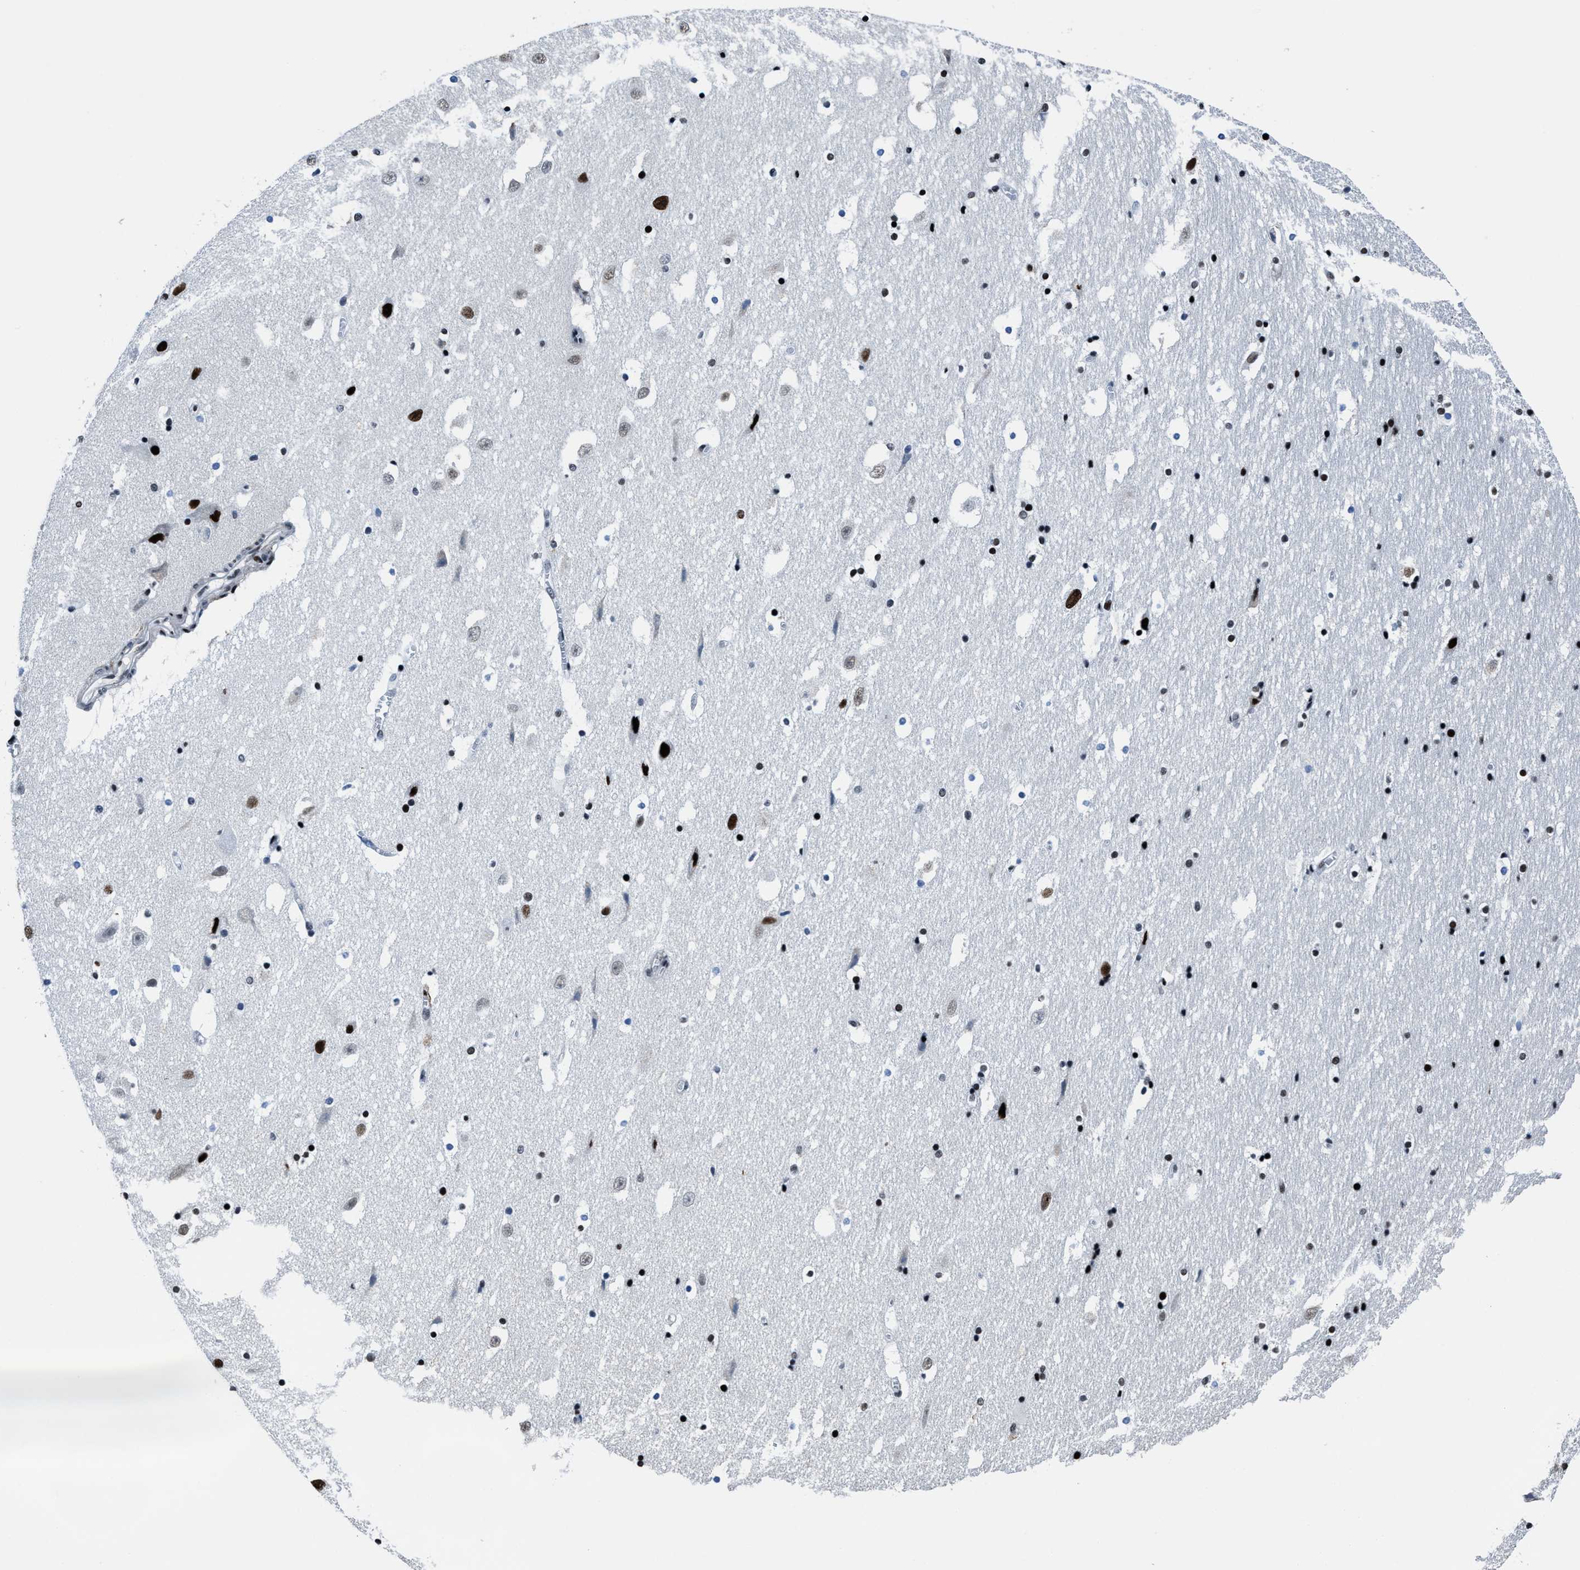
{"staining": {"intensity": "strong", "quantity": "25%-75%", "location": "nuclear"}, "tissue": "hippocampus", "cell_type": "Glial cells", "image_type": "normal", "snomed": [{"axis": "morphology", "description": "Normal tissue, NOS"}, {"axis": "topography", "description": "Hippocampus"}], "caption": "Protein staining of normal hippocampus displays strong nuclear staining in approximately 25%-75% of glial cells.", "gene": "PPIE", "patient": {"sex": "male", "age": 45}}